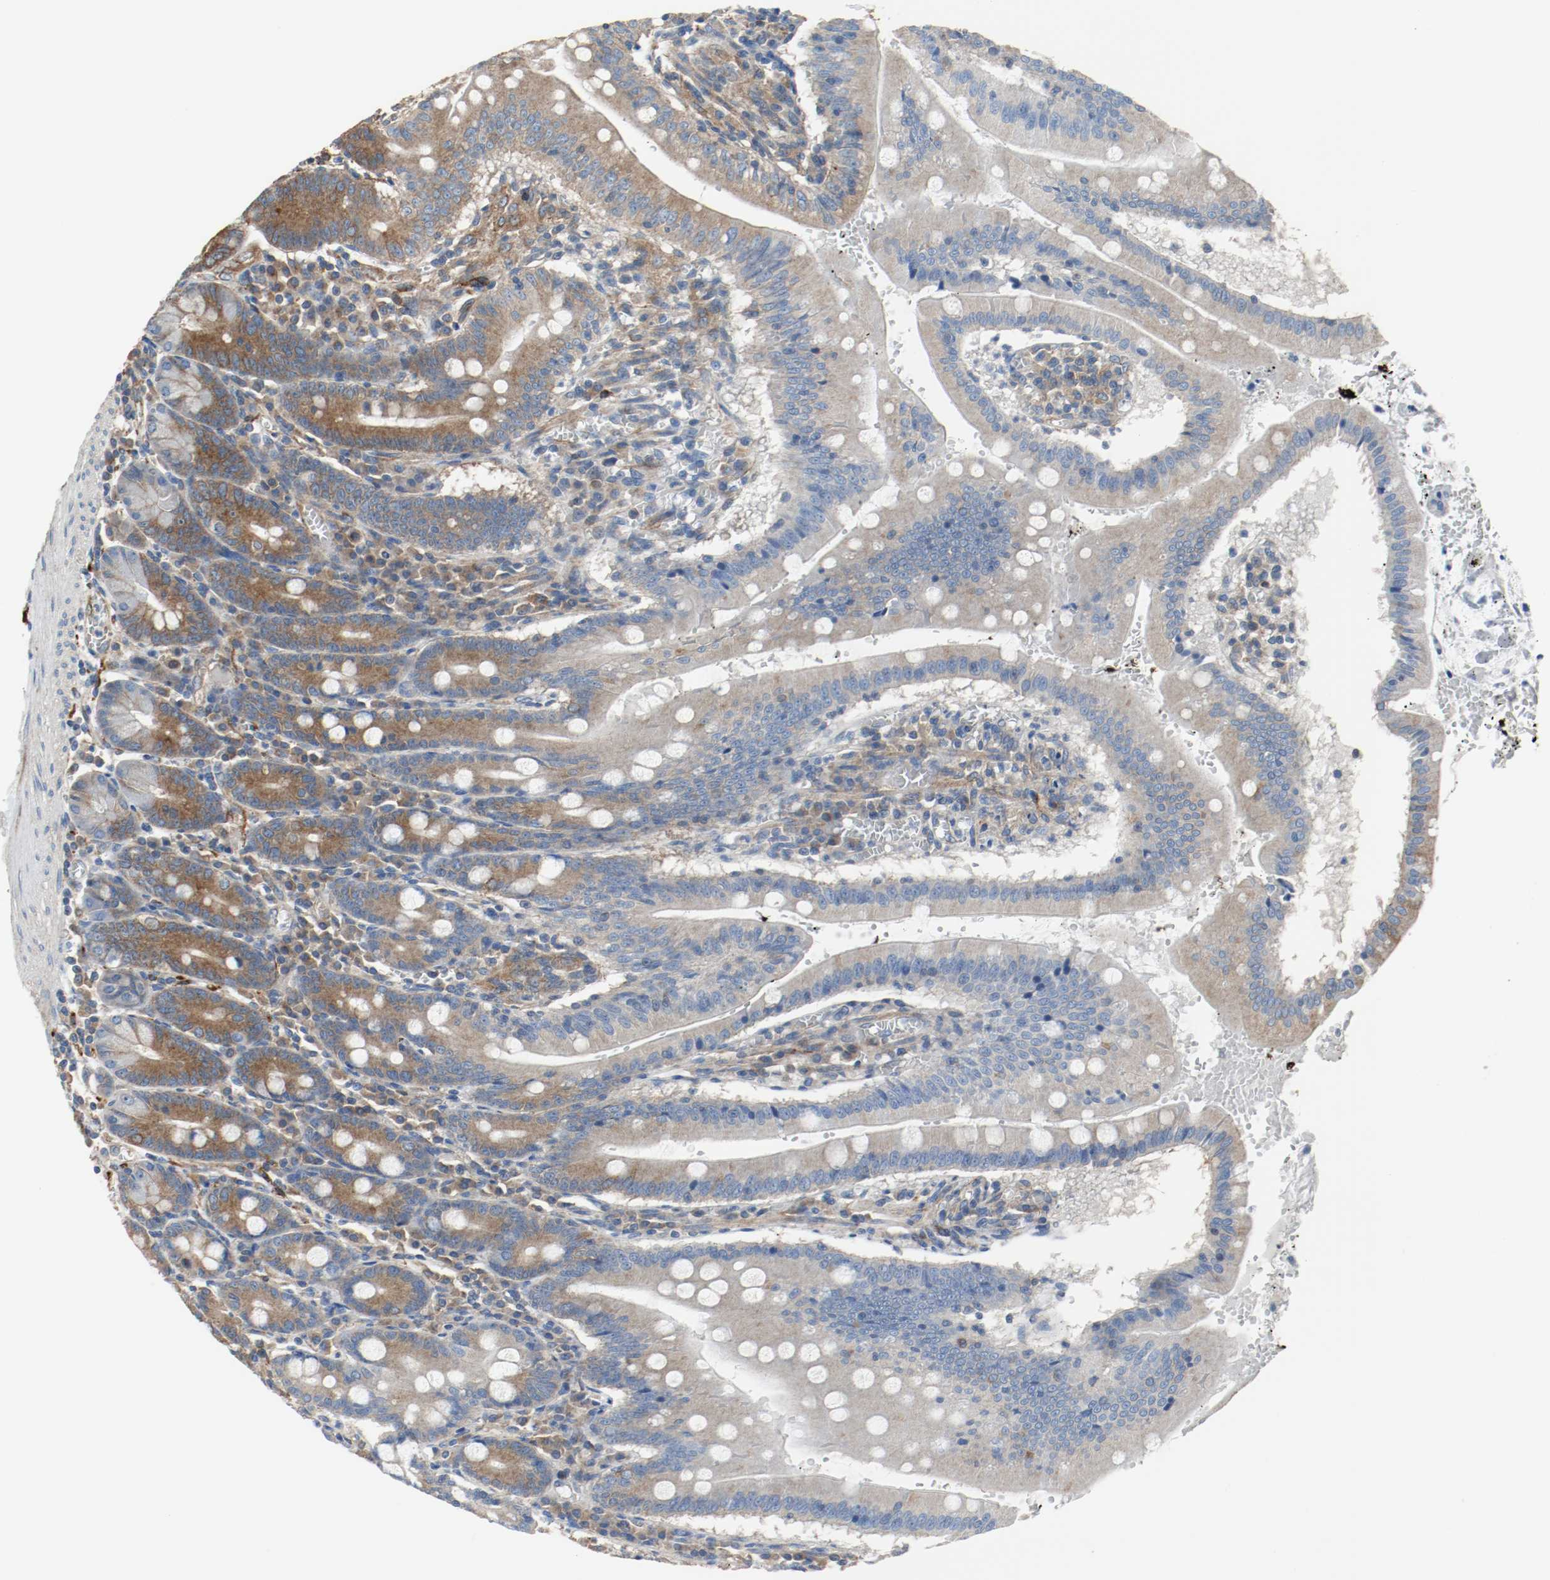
{"staining": {"intensity": "moderate", "quantity": ">75%", "location": "cytoplasmic/membranous"}, "tissue": "small intestine", "cell_type": "Glandular cells", "image_type": "normal", "snomed": [{"axis": "morphology", "description": "Normal tissue, NOS"}, {"axis": "topography", "description": "Small intestine"}], "caption": "Immunohistochemical staining of unremarkable human small intestine exhibits >75% levels of moderate cytoplasmic/membranous protein staining in approximately >75% of glandular cells.", "gene": "TUBA3D", "patient": {"sex": "male", "age": 71}}